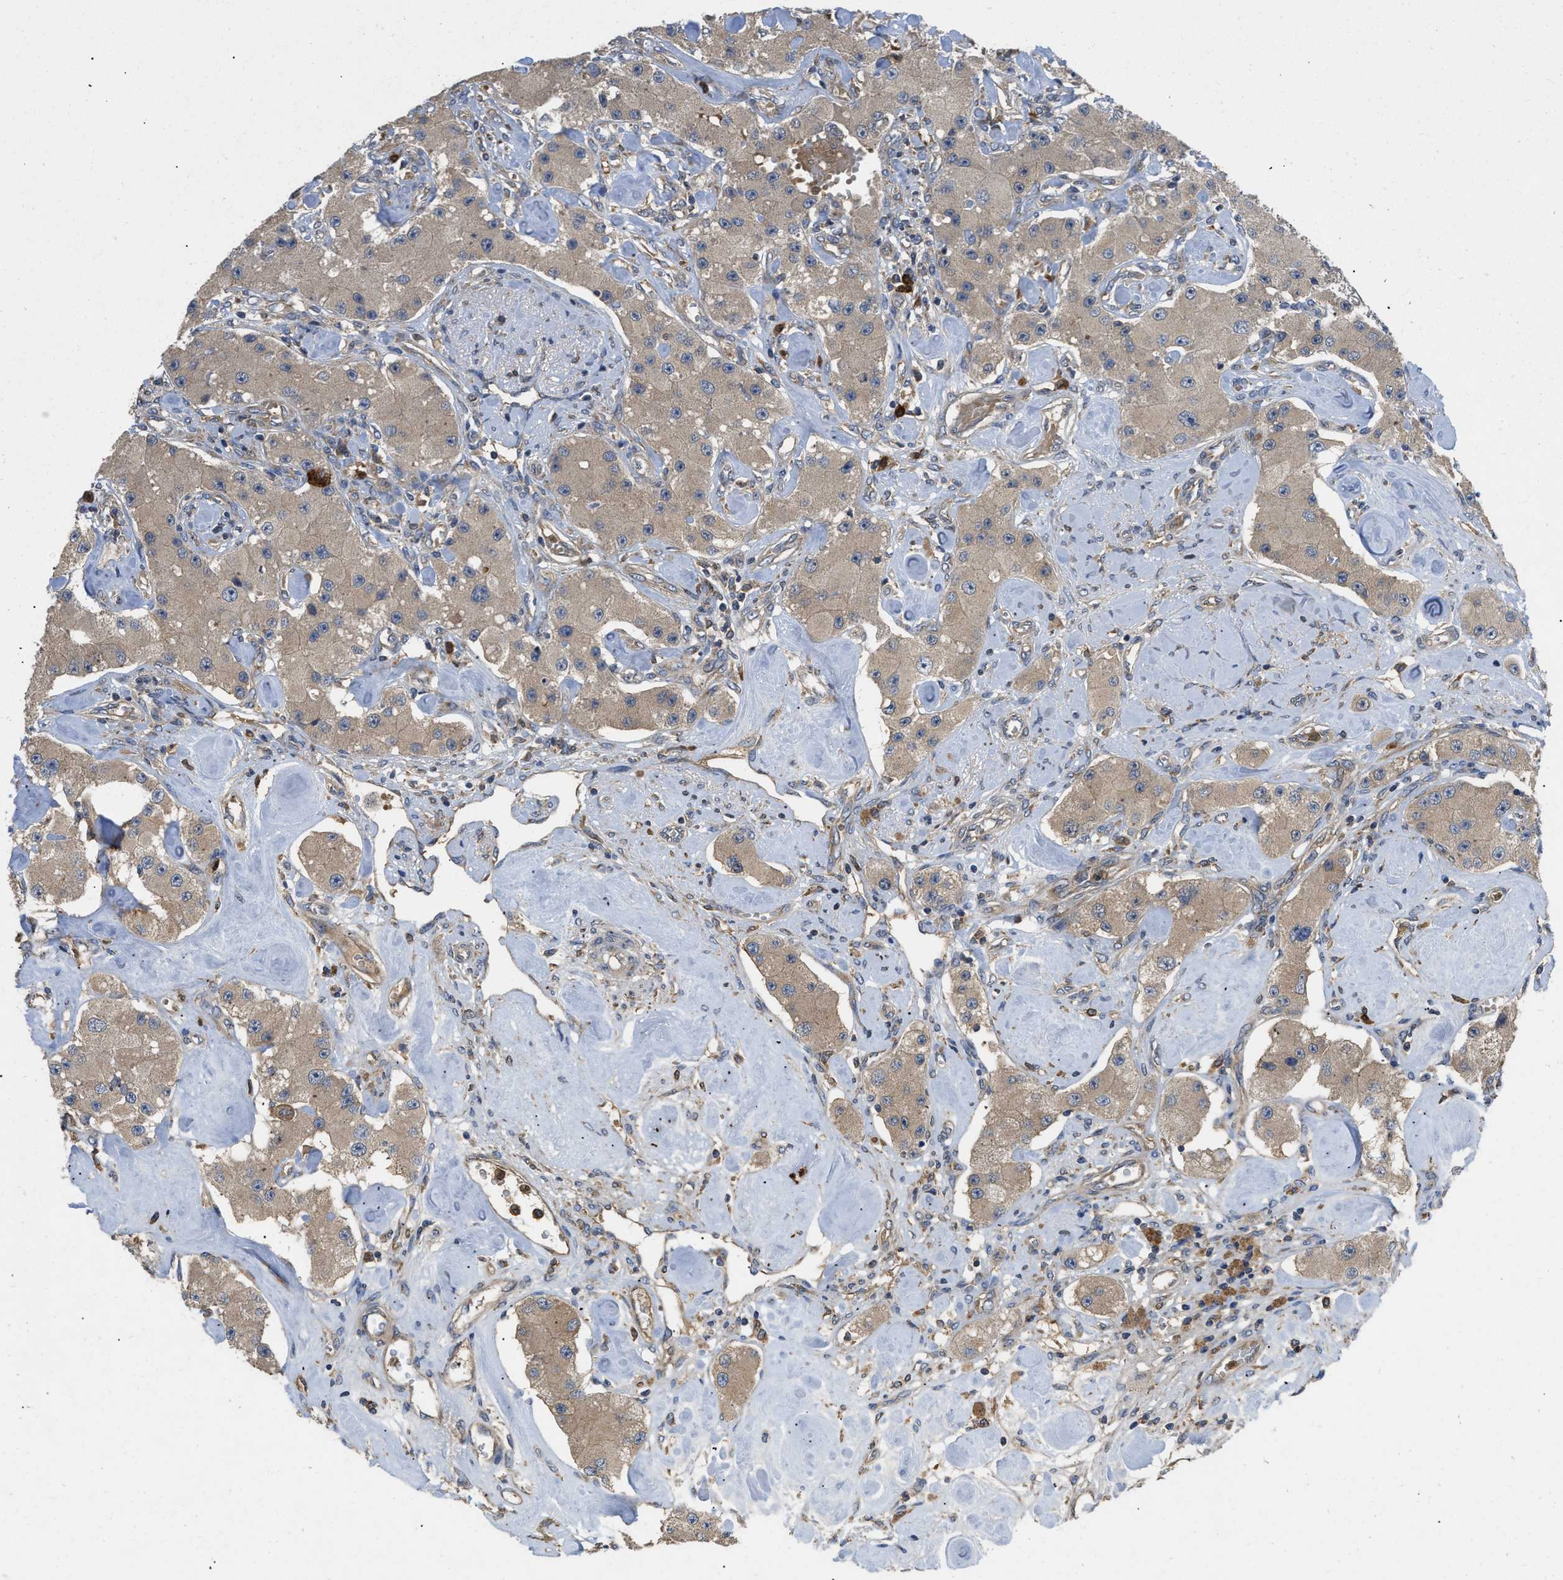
{"staining": {"intensity": "weak", "quantity": ">75%", "location": "cytoplasmic/membranous"}, "tissue": "carcinoid", "cell_type": "Tumor cells", "image_type": "cancer", "snomed": [{"axis": "morphology", "description": "Carcinoid, malignant, NOS"}, {"axis": "topography", "description": "Pancreas"}], "caption": "Carcinoid (malignant) was stained to show a protein in brown. There is low levels of weak cytoplasmic/membranous expression in about >75% of tumor cells. (Stains: DAB in brown, nuclei in blue, Microscopy: brightfield microscopy at high magnification).", "gene": "RNF216", "patient": {"sex": "male", "age": 41}}